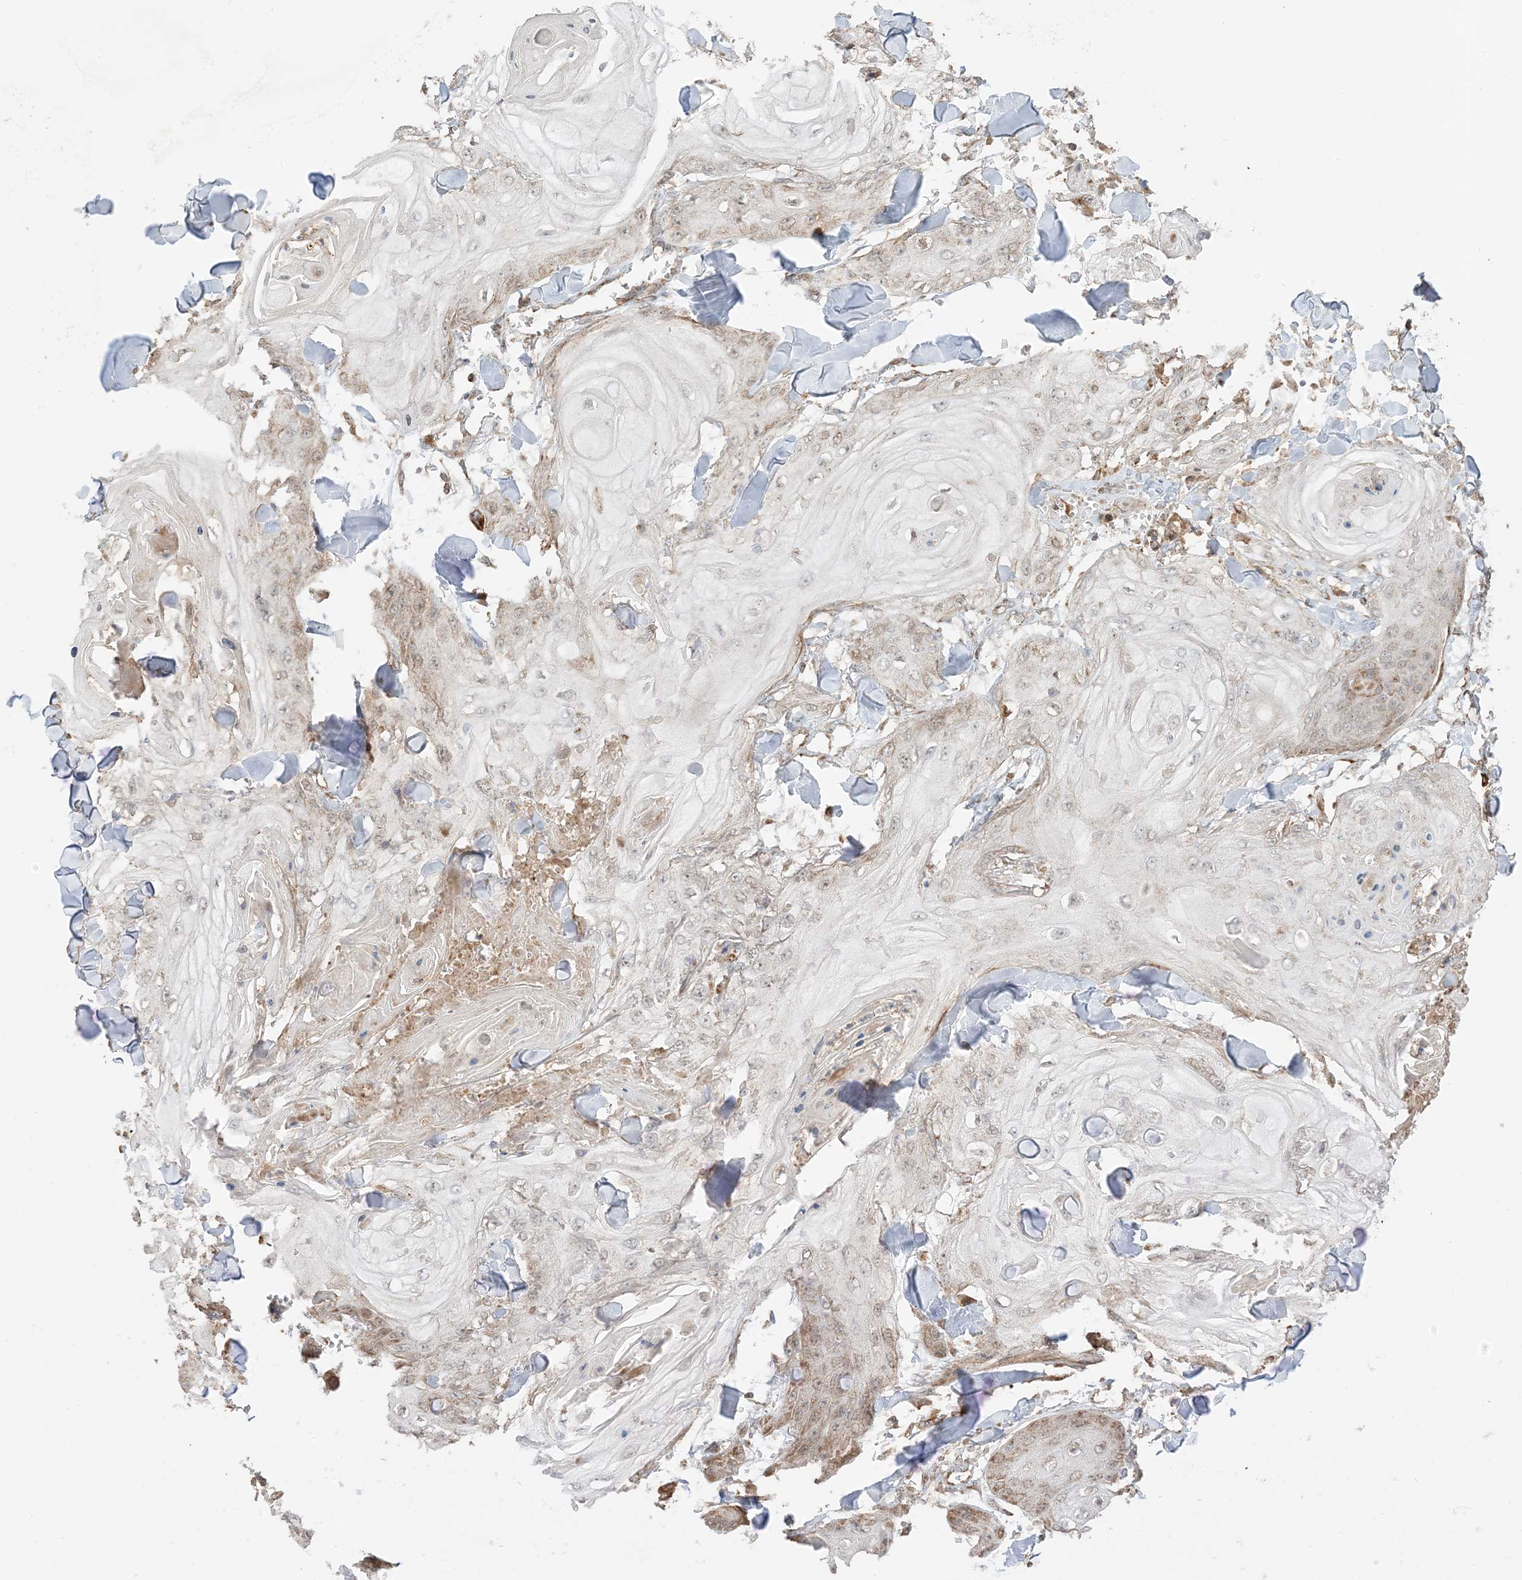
{"staining": {"intensity": "moderate", "quantity": "<25%", "location": "cytoplasmic/membranous"}, "tissue": "skin cancer", "cell_type": "Tumor cells", "image_type": "cancer", "snomed": [{"axis": "morphology", "description": "Squamous cell carcinoma, NOS"}, {"axis": "topography", "description": "Skin"}], "caption": "About <25% of tumor cells in skin cancer display moderate cytoplasmic/membranous protein expression as visualized by brown immunohistochemical staining.", "gene": "N4BP3", "patient": {"sex": "male", "age": 74}}